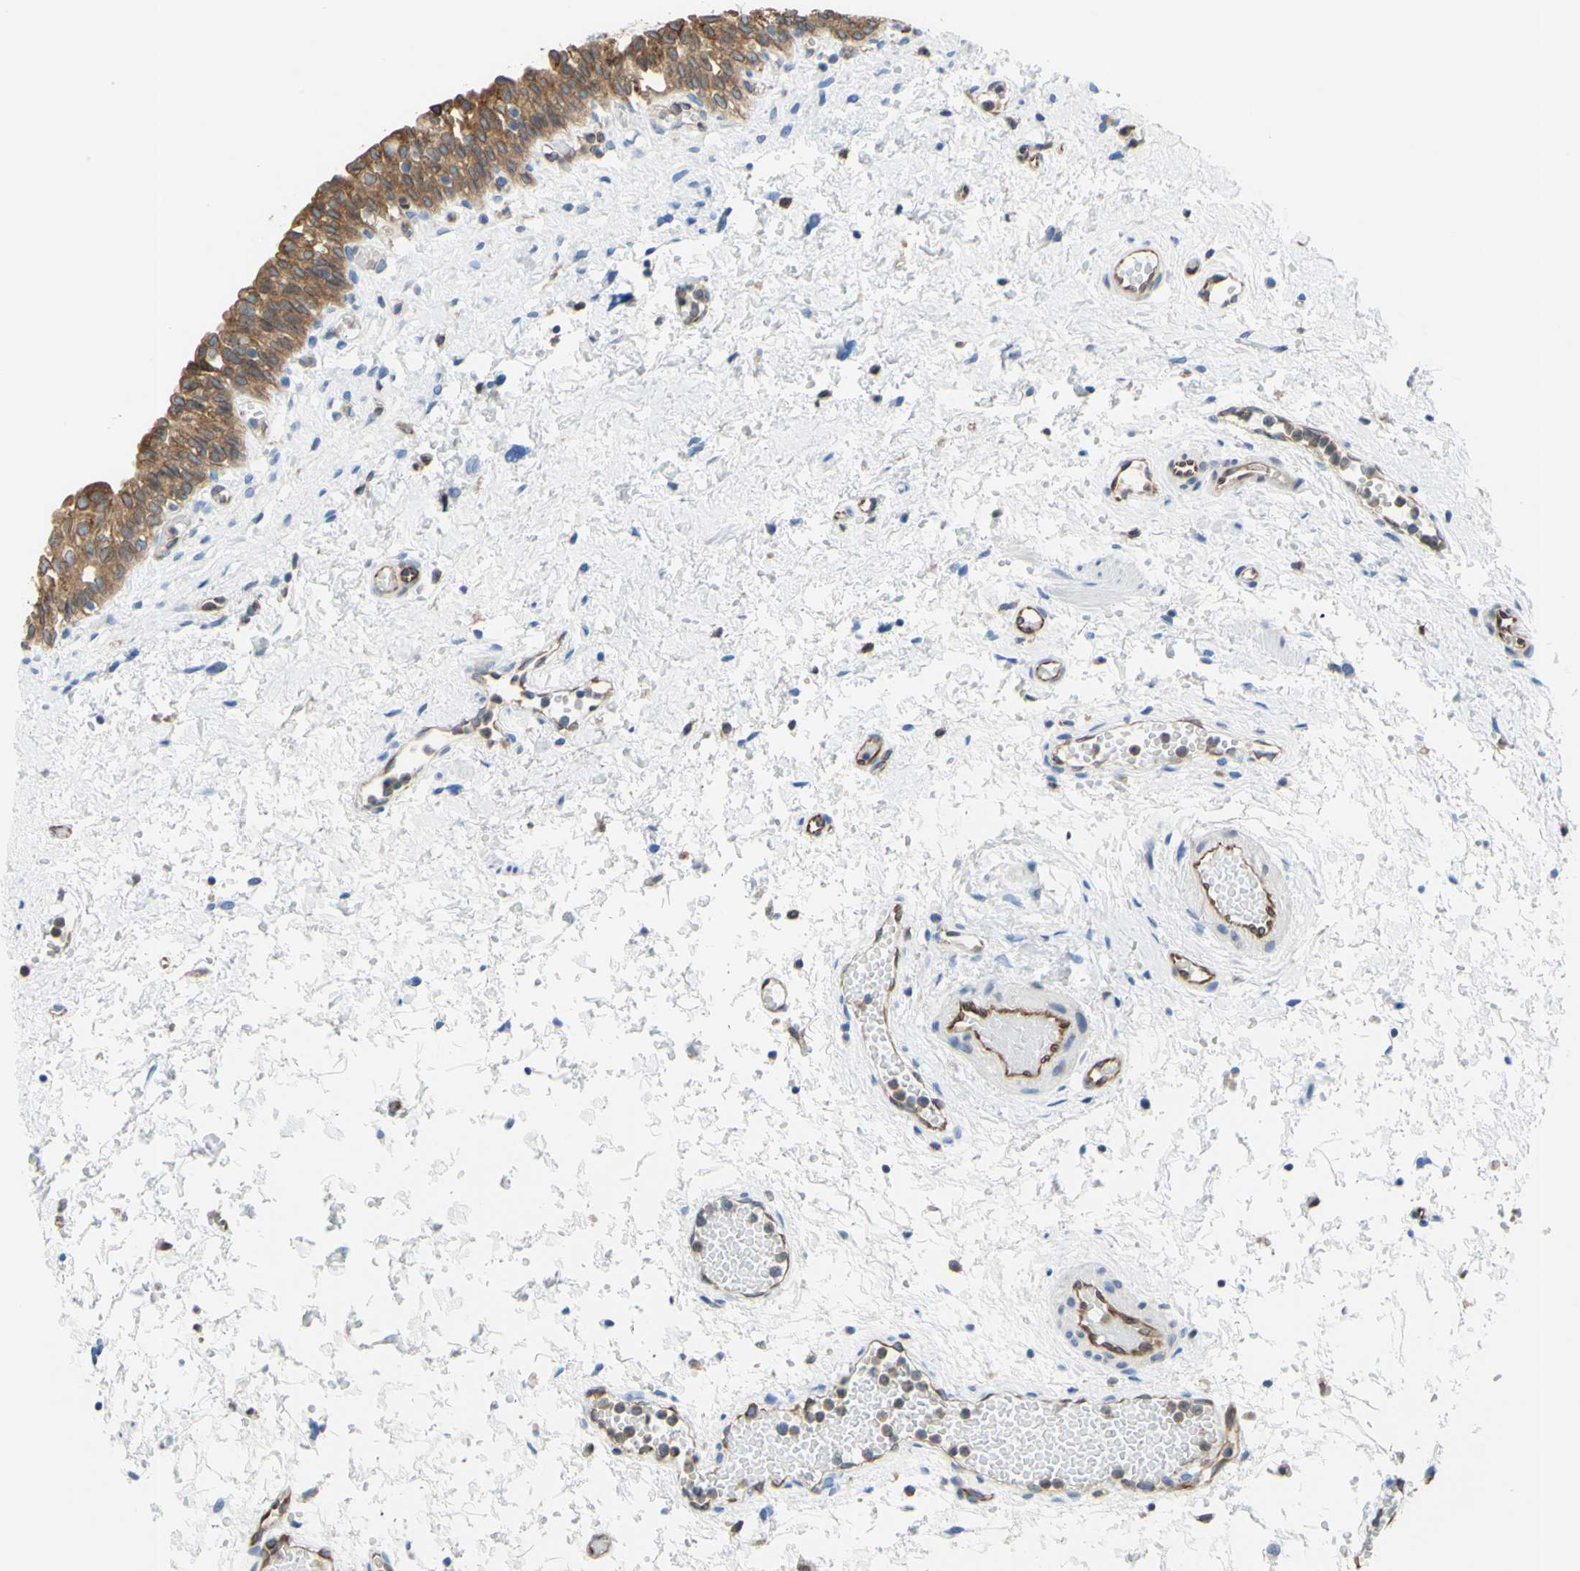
{"staining": {"intensity": "moderate", "quantity": ">75%", "location": "cytoplasmic/membranous"}, "tissue": "urinary bladder", "cell_type": "Urothelial cells", "image_type": "normal", "snomed": [{"axis": "morphology", "description": "Normal tissue, NOS"}, {"axis": "topography", "description": "Urinary bladder"}], "caption": "Protein expression analysis of unremarkable urinary bladder reveals moderate cytoplasmic/membranous positivity in about >75% of urothelial cells. (DAB (3,3'-diaminobenzidine) IHC with brightfield microscopy, high magnification).", "gene": "MGST2", "patient": {"sex": "male", "age": 55}}